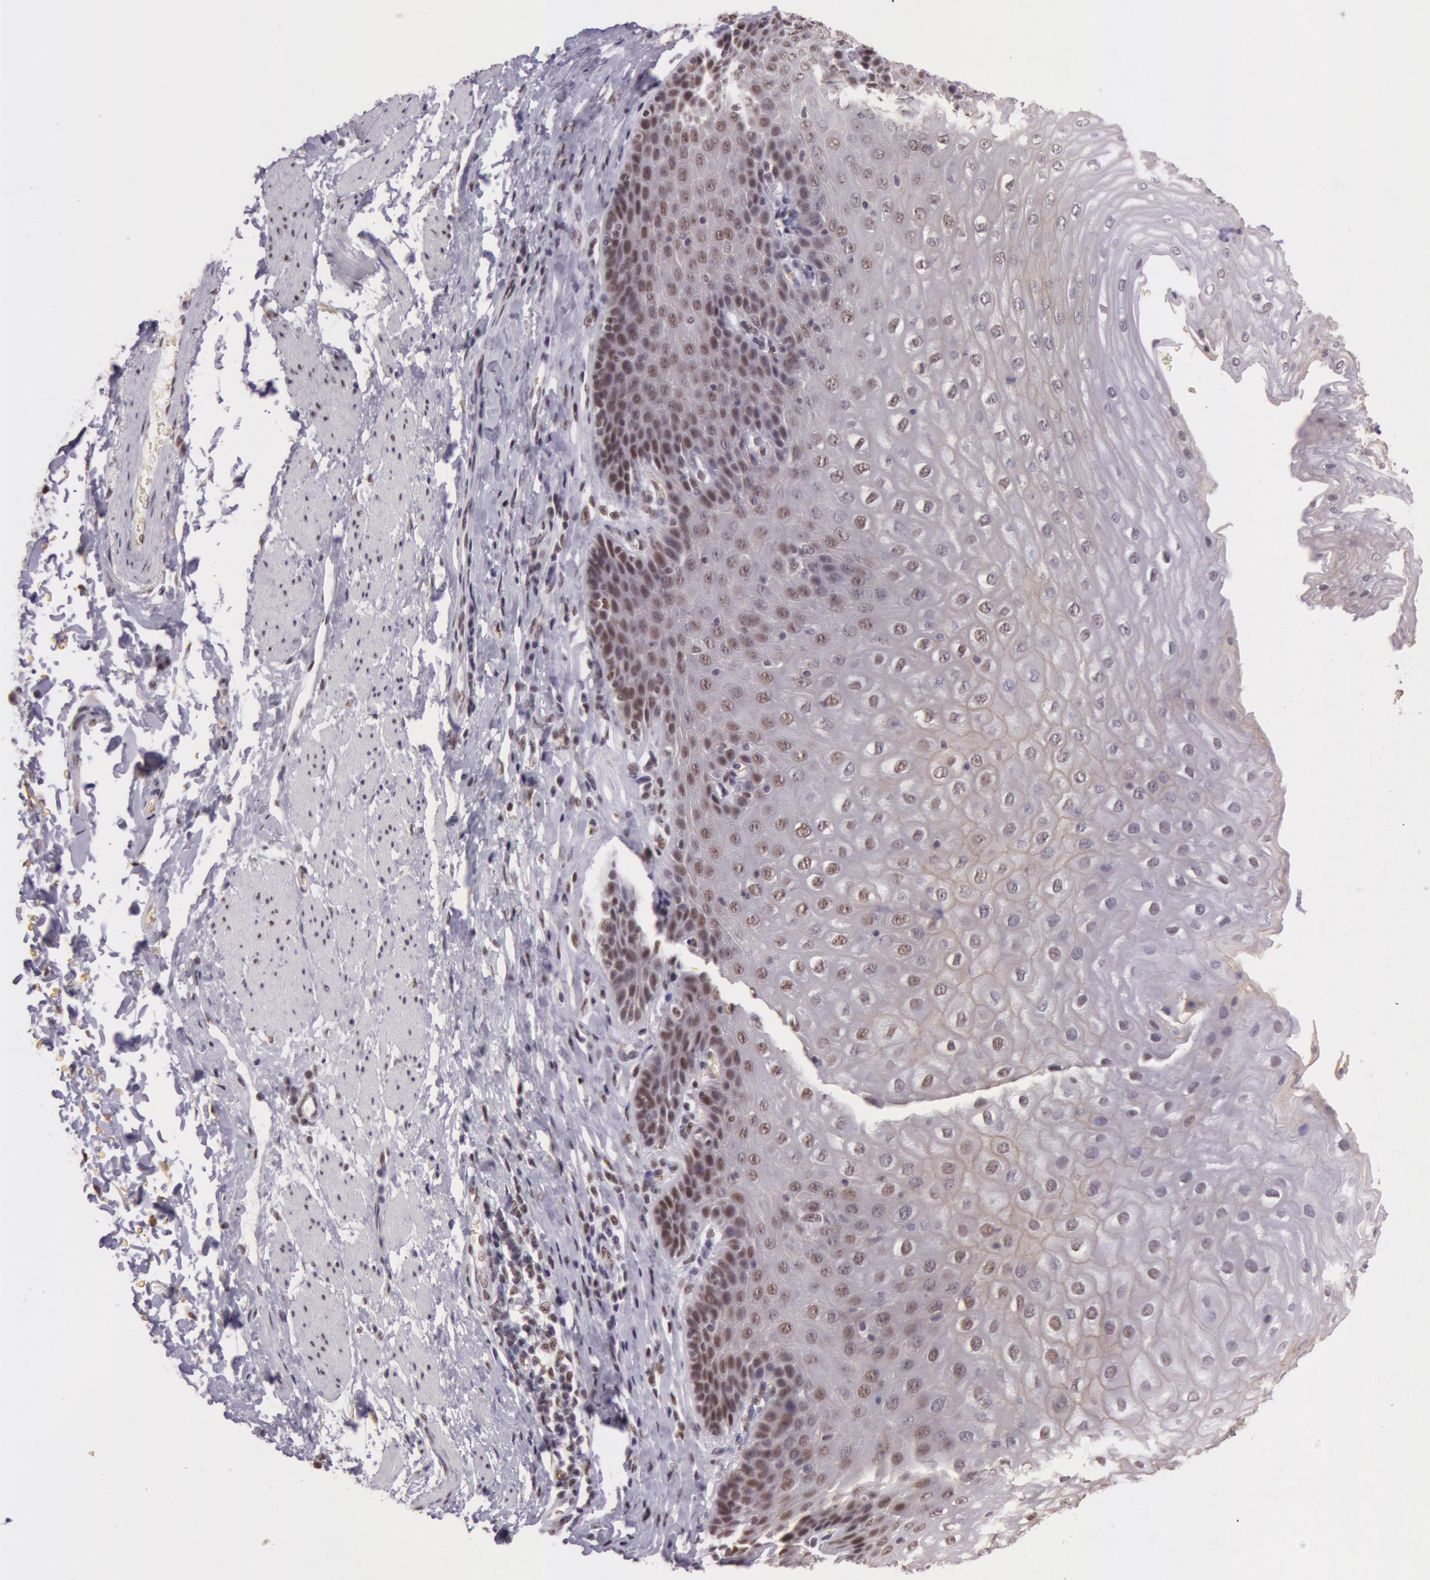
{"staining": {"intensity": "weak", "quantity": "25%-75%", "location": "nuclear"}, "tissue": "esophagus", "cell_type": "Squamous epithelial cells", "image_type": "normal", "snomed": [{"axis": "morphology", "description": "Normal tissue, NOS"}, {"axis": "topography", "description": "Esophagus"}], "caption": "Esophagus was stained to show a protein in brown. There is low levels of weak nuclear staining in about 25%-75% of squamous epithelial cells. The staining was performed using DAB to visualize the protein expression in brown, while the nuclei were stained in blue with hematoxylin (Magnification: 20x).", "gene": "NBN", "patient": {"sex": "female", "age": 61}}